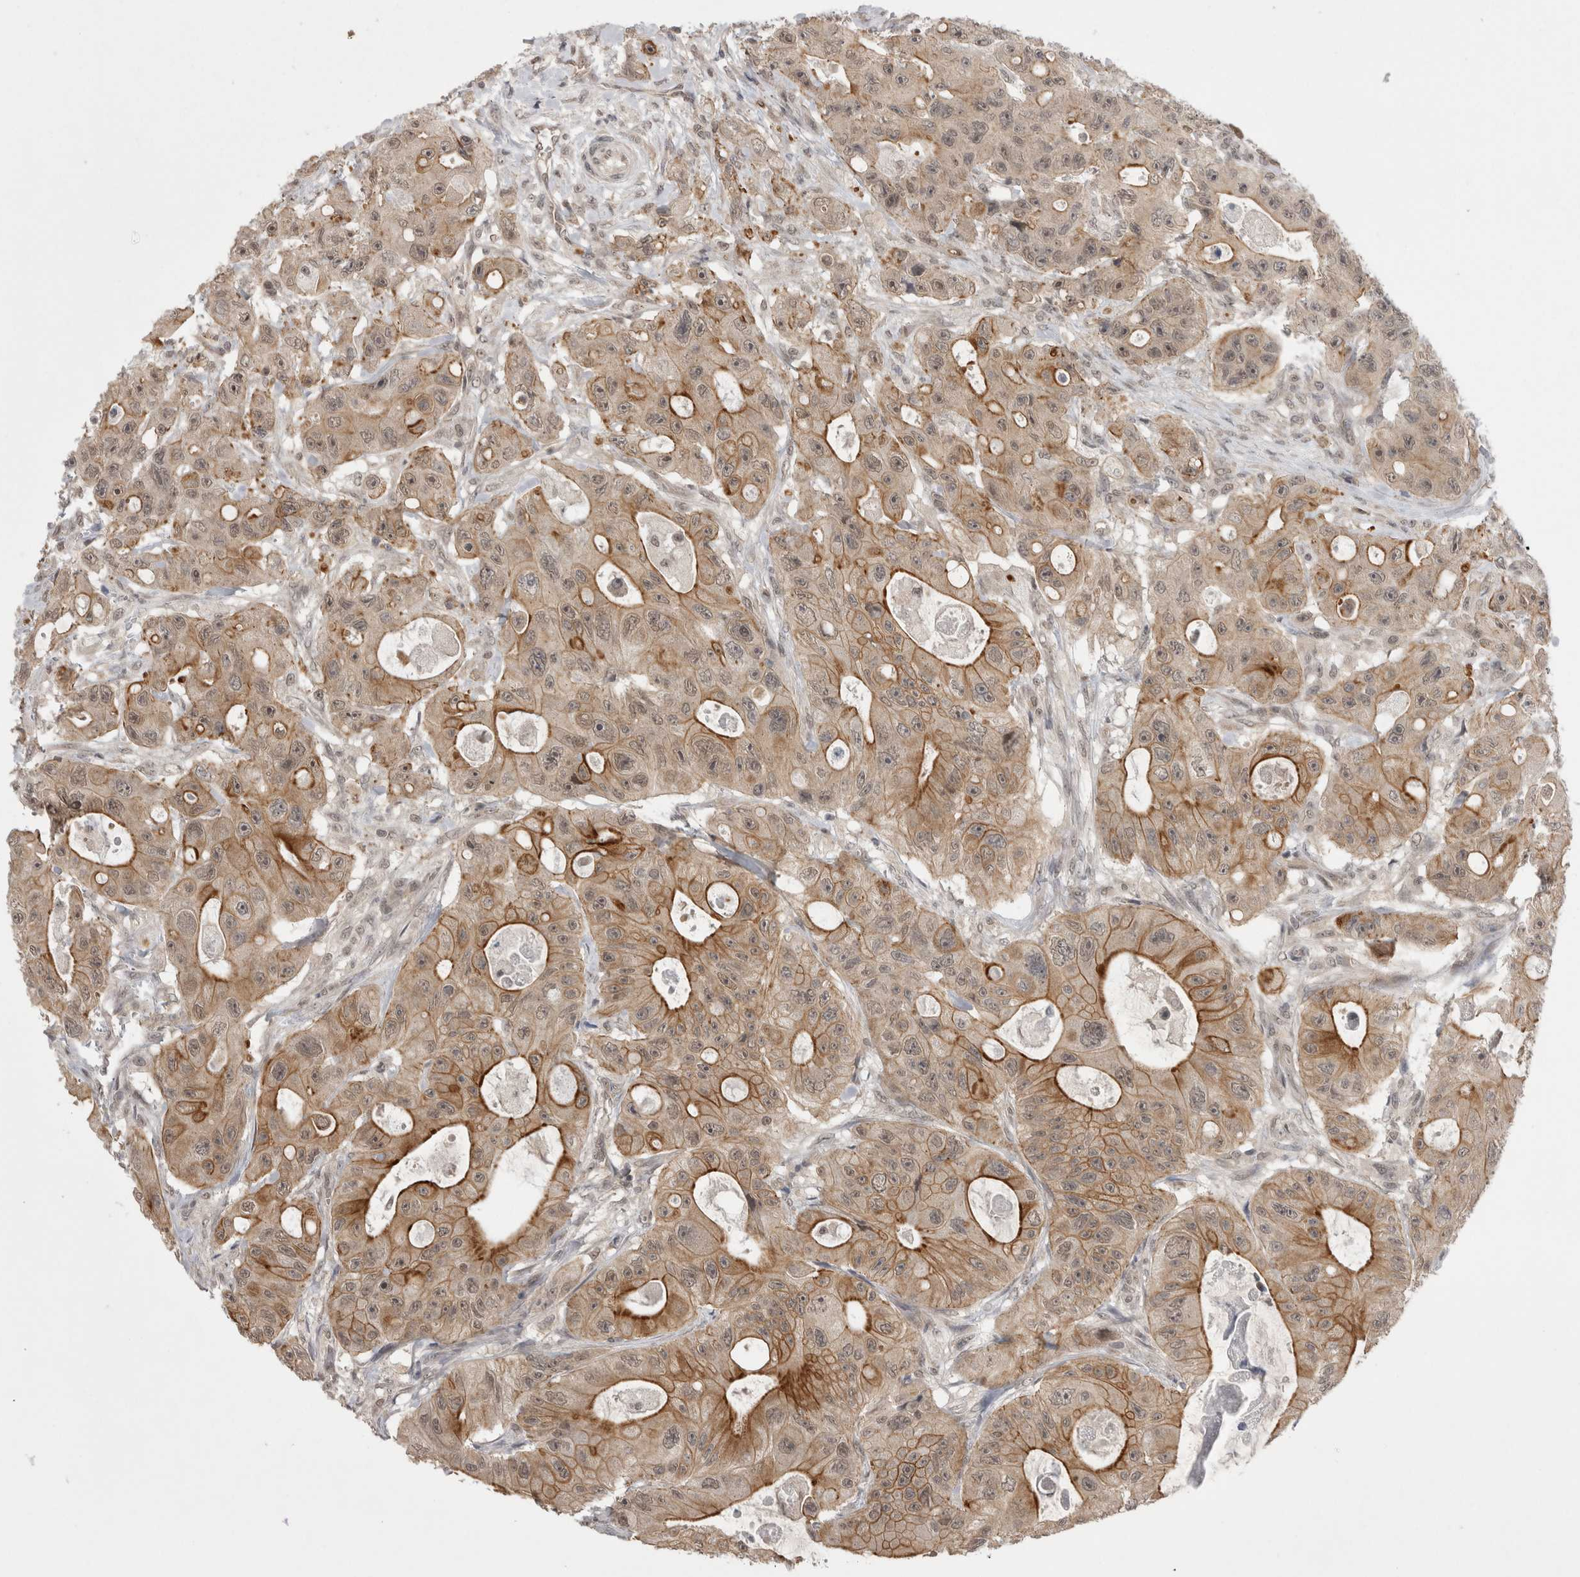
{"staining": {"intensity": "moderate", "quantity": ">75%", "location": "cytoplasmic/membranous"}, "tissue": "colorectal cancer", "cell_type": "Tumor cells", "image_type": "cancer", "snomed": [{"axis": "morphology", "description": "Adenocarcinoma, NOS"}, {"axis": "topography", "description": "Colon"}], "caption": "Adenocarcinoma (colorectal) was stained to show a protein in brown. There is medium levels of moderate cytoplasmic/membranous staining in approximately >75% of tumor cells. The staining was performed using DAB (3,3'-diaminobenzidine) to visualize the protein expression in brown, while the nuclei were stained in blue with hematoxylin (Magnification: 20x).", "gene": "ZNF341", "patient": {"sex": "female", "age": 46}}